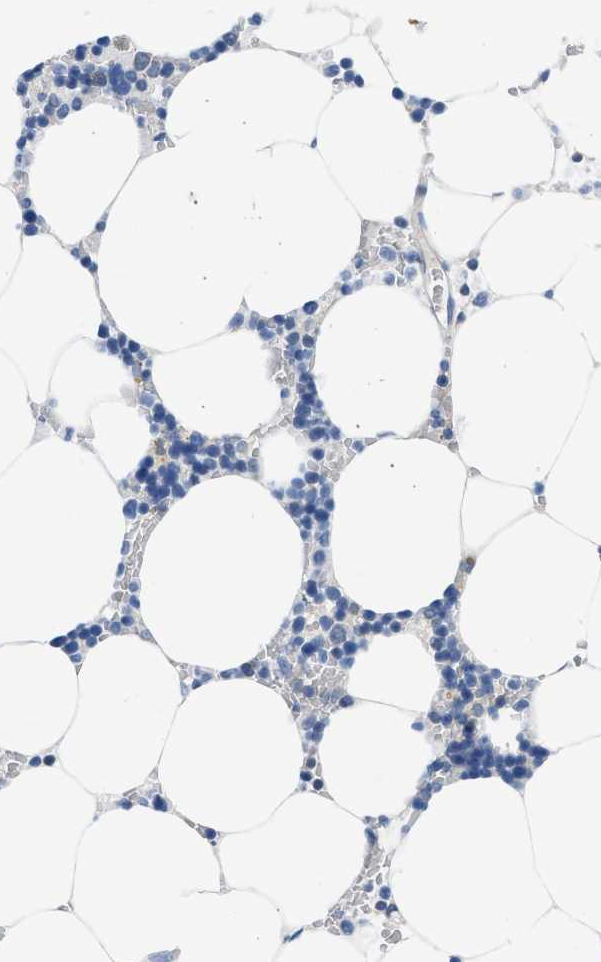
{"staining": {"intensity": "negative", "quantity": "none", "location": "none"}, "tissue": "bone marrow", "cell_type": "Hematopoietic cells", "image_type": "normal", "snomed": [{"axis": "morphology", "description": "Normal tissue, NOS"}, {"axis": "topography", "description": "Bone marrow"}], "caption": "High magnification brightfield microscopy of benign bone marrow stained with DAB (3,3'-diaminobenzidine) (brown) and counterstained with hematoxylin (blue): hematopoietic cells show no significant positivity. (Brightfield microscopy of DAB (3,3'-diaminobenzidine) IHC at high magnification).", "gene": "NFATC2", "patient": {"sex": "male", "age": 70}}